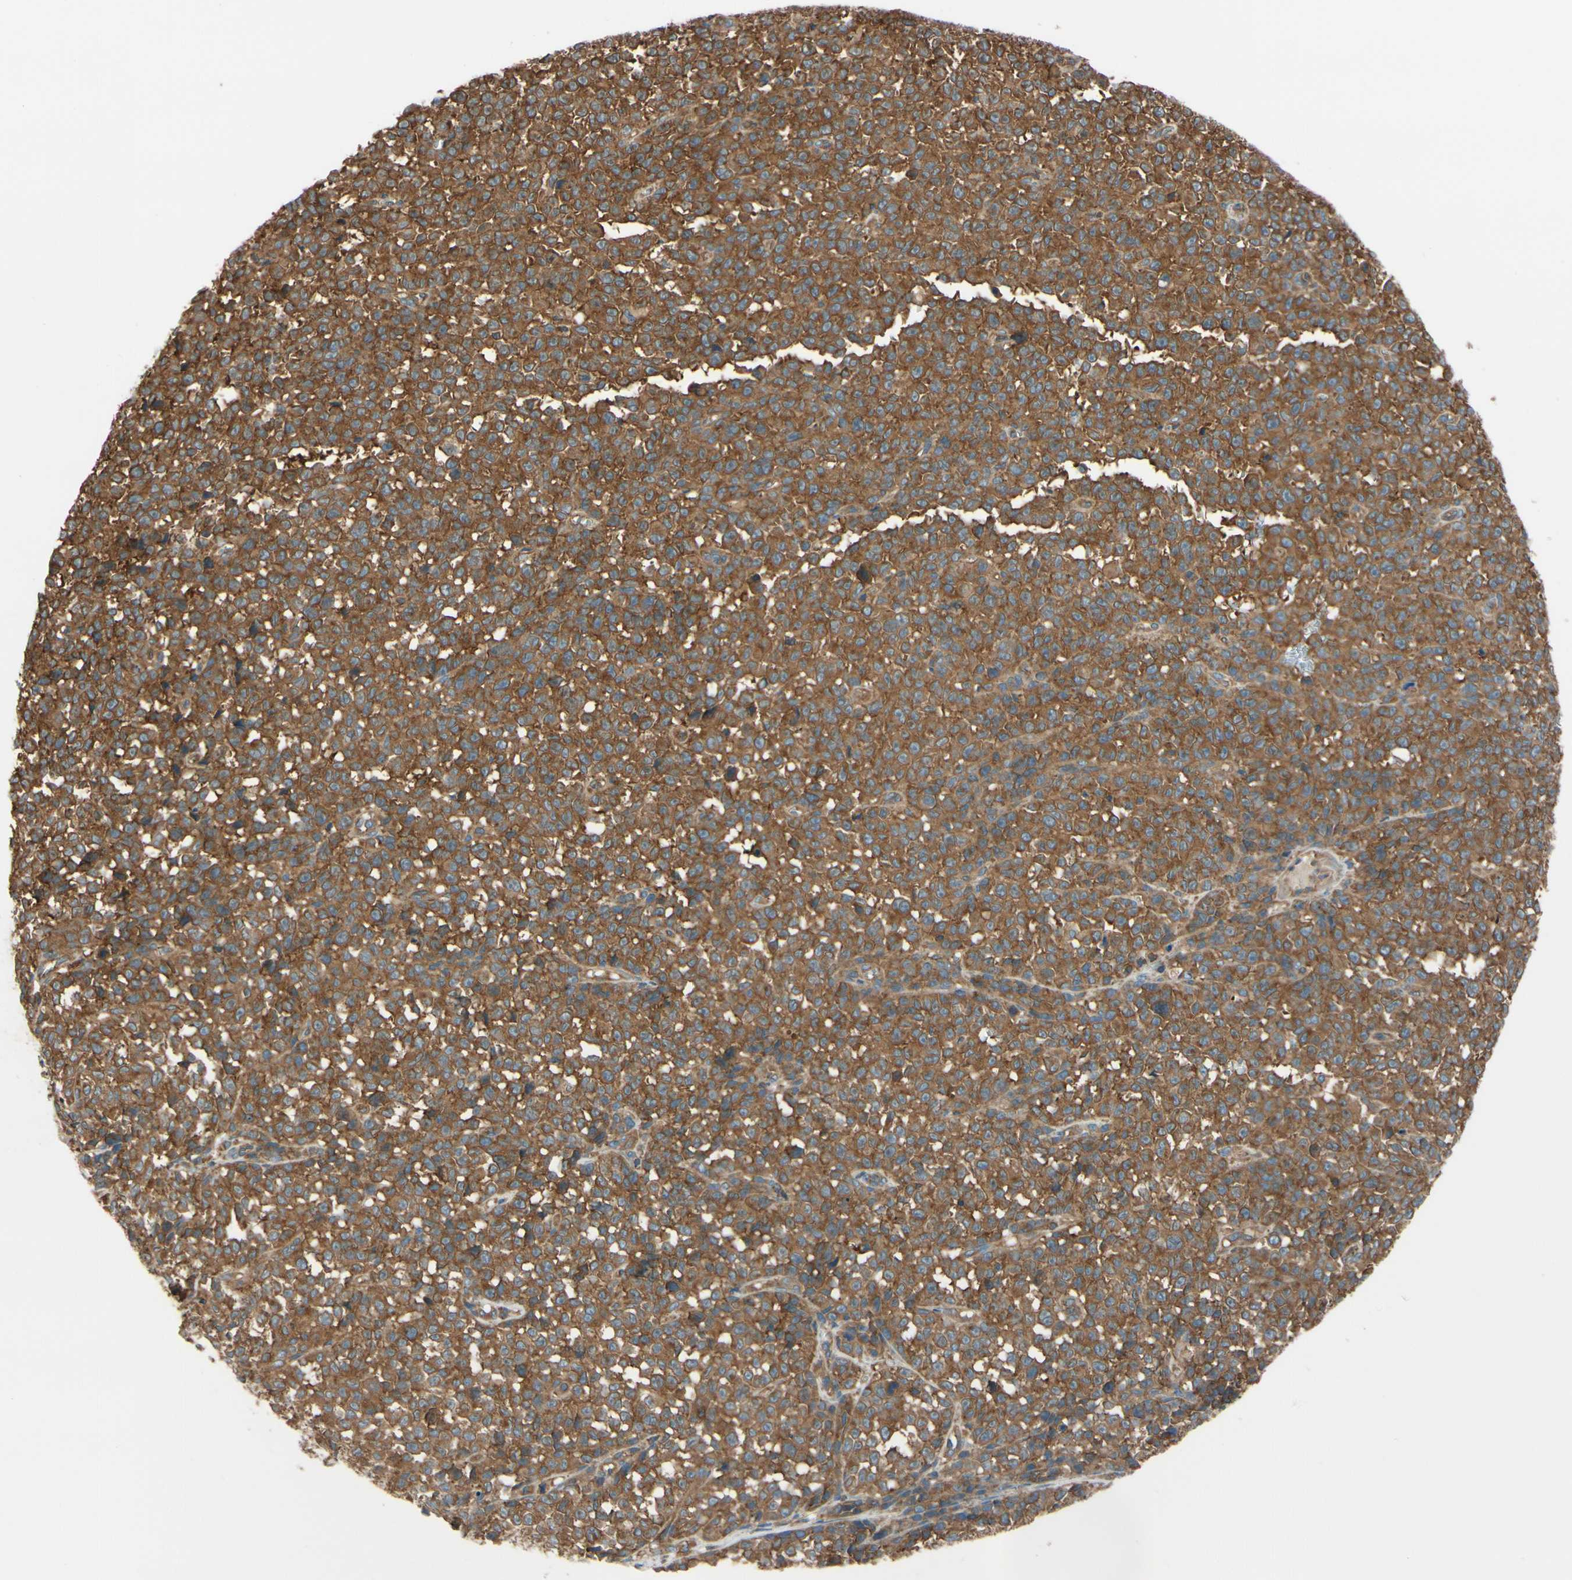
{"staining": {"intensity": "moderate", "quantity": ">75%", "location": "cytoplasmic/membranous"}, "tissue": "melanoma", "cell_type": "Tumor cells", "image_type": "cancer", "snomed": [{"axis": "morphology", "description": "Malignant melanoma, NOS"}, {"axis": "topography", "description": "Skin"}], "caption": "Human malignant melanoma stained with a protein marker displays moderate staining in tumor cells.", "gene": "EPS15", "patient": {"sex": "female", "age": 82}}